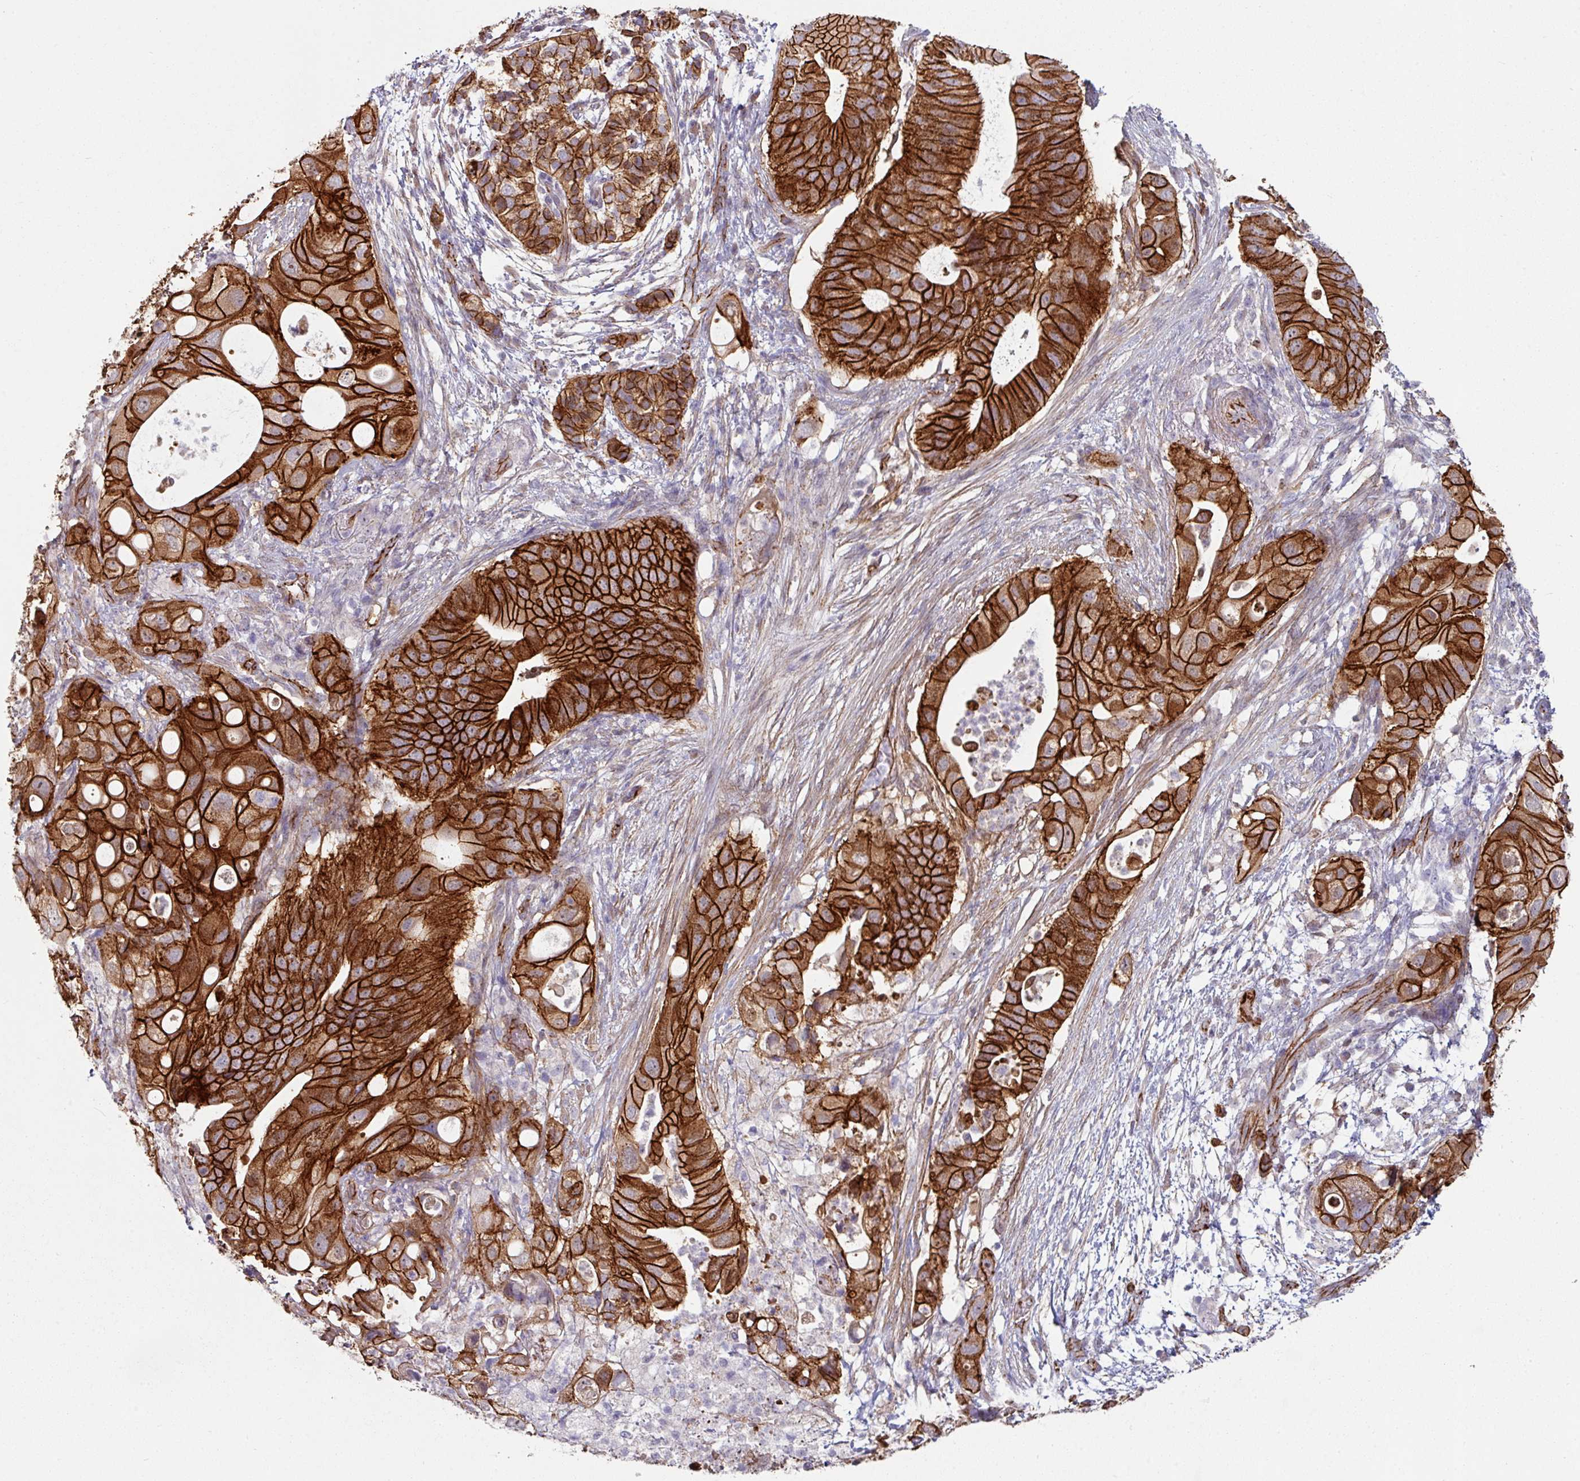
{"staining": {"intensity": "strong", "quantity": ">75%", "location": "cytoplasmic/membranous"}, "tissue": "pancreatic cancer", "cell_type": "Tumor cells", "image_type": "cancer", "snomed": [{"axis": "morphology", "description": "Adenocarcinoma, NOS"}, {"axis": "topography", "description": "Pancreas"}], "caption": "Protein expression analysis of pancreatic adenocarcinoma exhibits strong cytoplasmic/membranous expression in approximately >75% of tumor cells.", "gene": "JUP", "patient": {"sex": "female", "age": 72}}